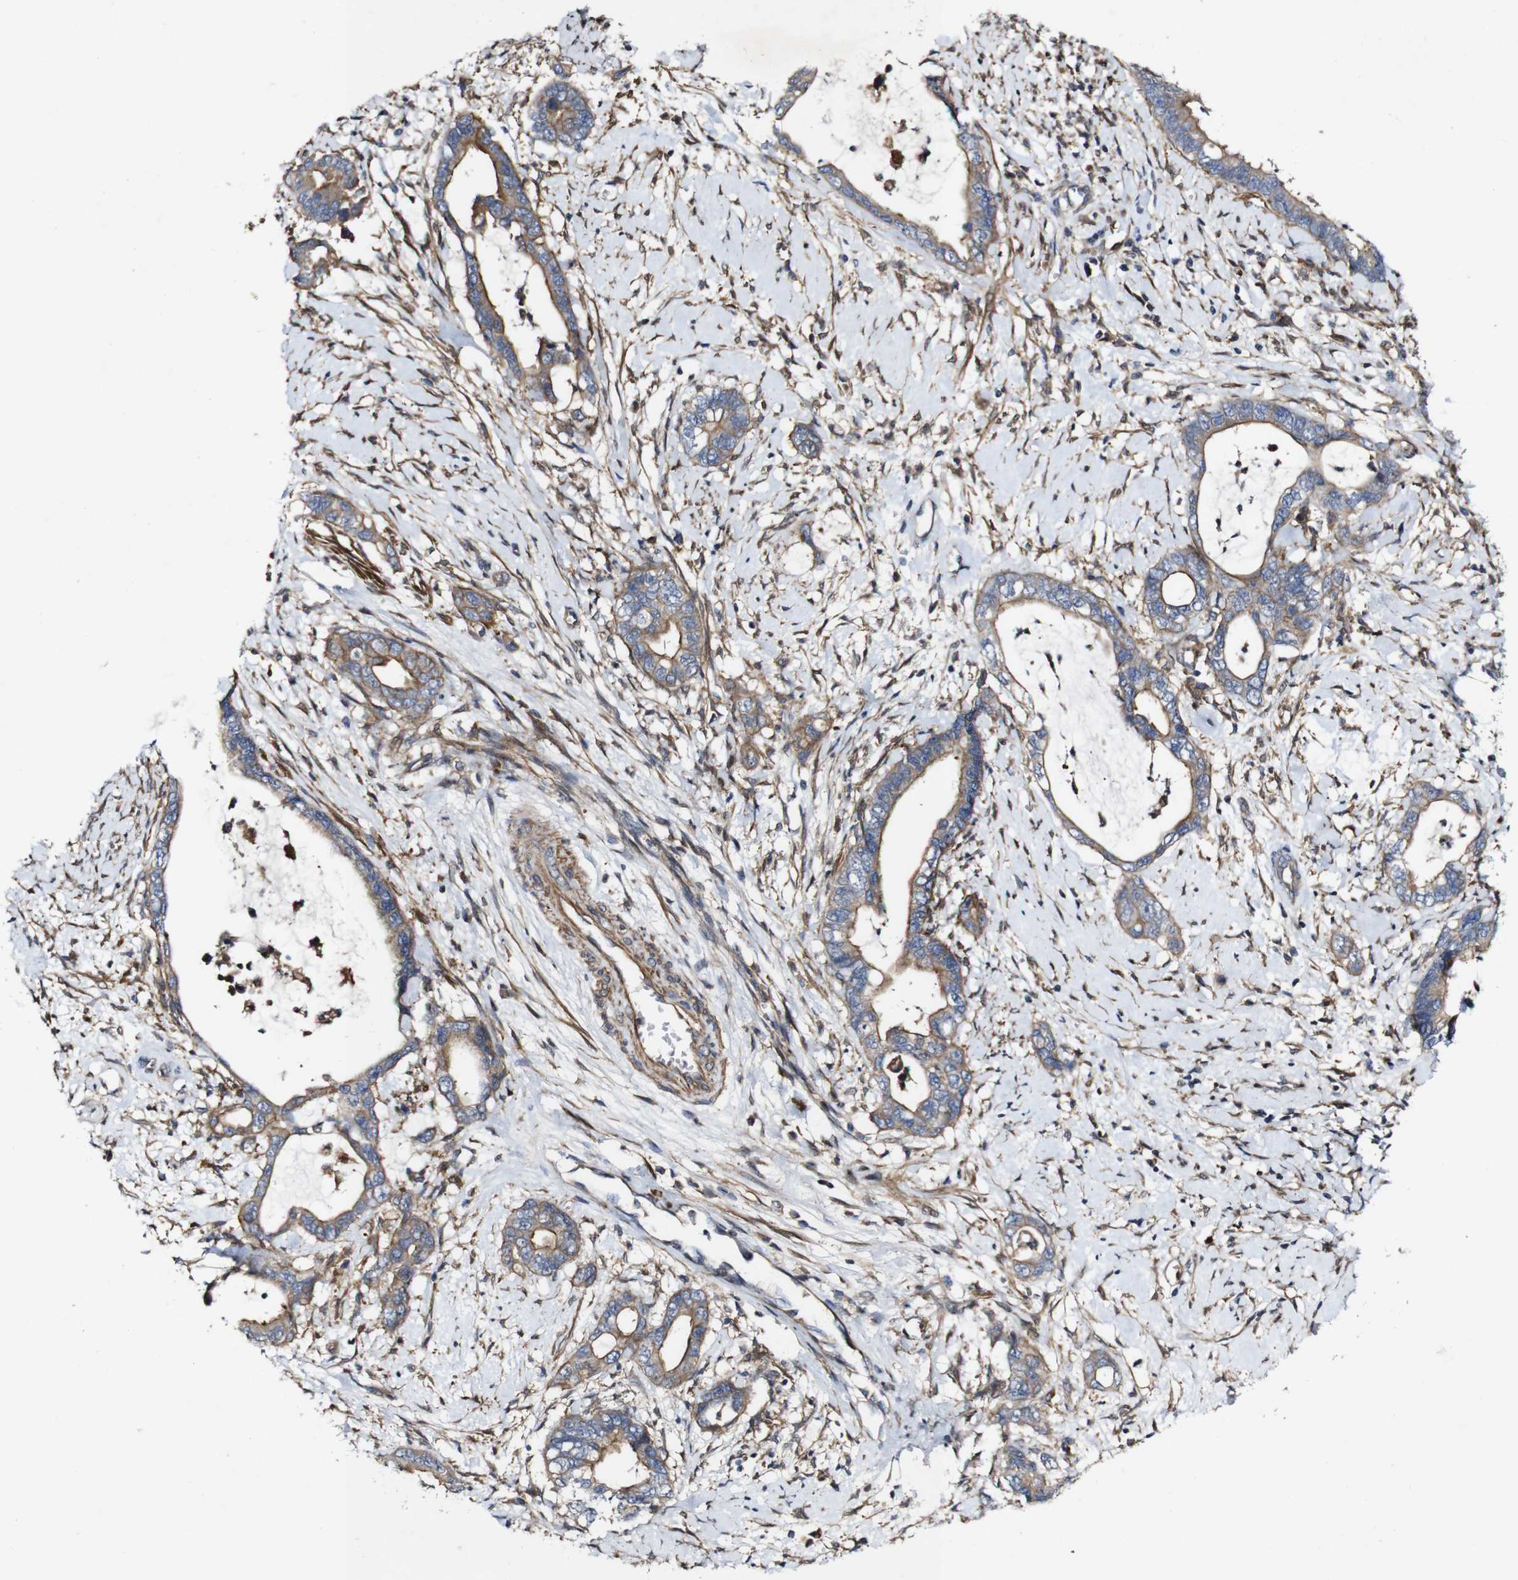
{"staining": {"intensity": "moderate", "quantity": ">75%", "location": "cytoplasmic/membranous"}, "tissue": "cervical cancer", "cell_type": "Tumor cells", "image_type": "cancer", "snomed": [{"axis": "morphology", "description": "Adenocarcinoma, NOS"}, {"axis": "topography", "description": "Cervix"}], "caption": "Human cervical adenocarcinoma stained with a brown dye exhibits moderate cytoplasmic/membranous positive positivity in about >75% of tumor cells.", "gene": "GSDME", "patient": {"sex": "female", "age": 44}}